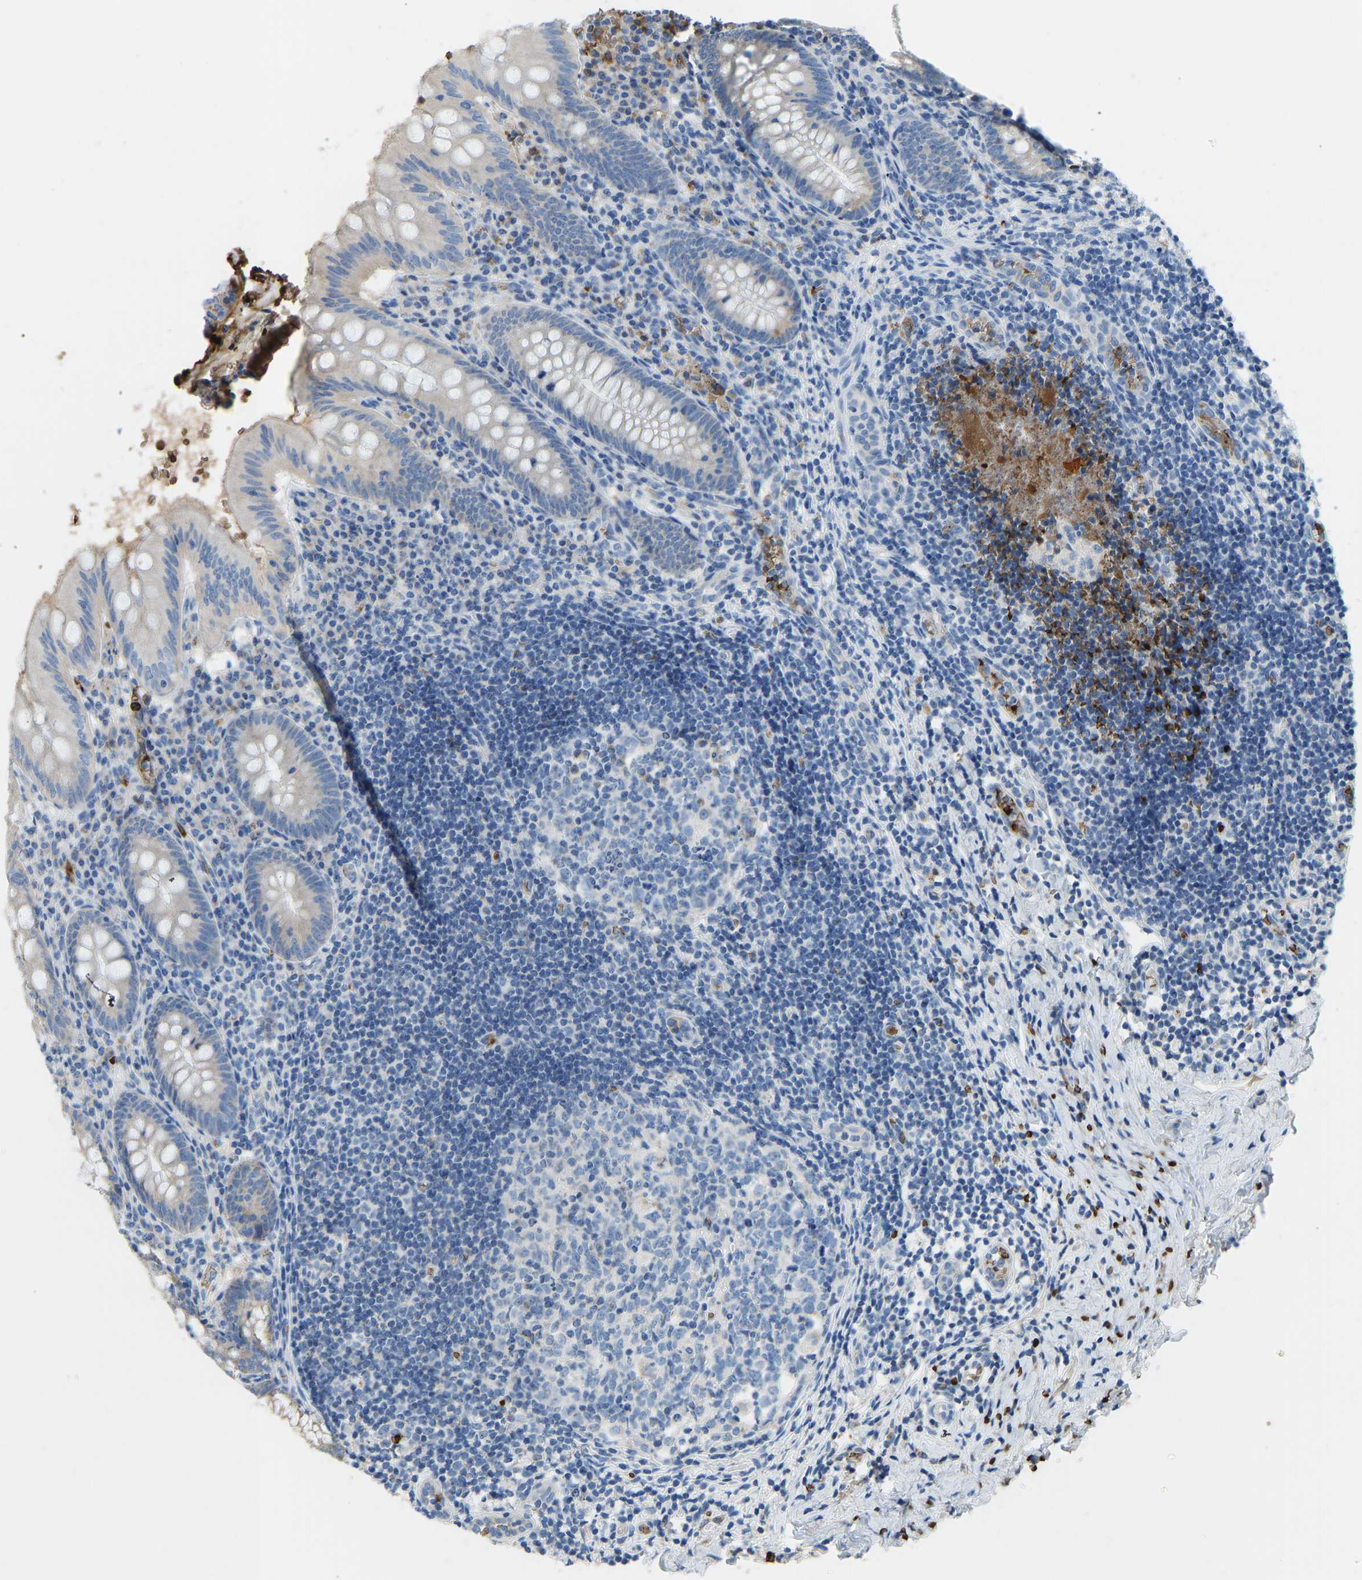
{"staining": {"intensity": "moderate", "quantity": "<25%", "location": "cytoplasmic/membranous"}, "tissue": "appendix", "cell_type": "Glandular cells", "image_type": "normal", "snomed": [{"axis": "morphology", "description": "Normal tissue, NOS"}, {"axis": "topography", "description": "Appendix"}], "caption": "Moderate cytoplasmic/membranous expression for a protein is seen in about <25% of glandular cells of benign appendix using immunohistochemistry.", "gene": "PIGS", "patient": {"sex": "male", "age": 8}}